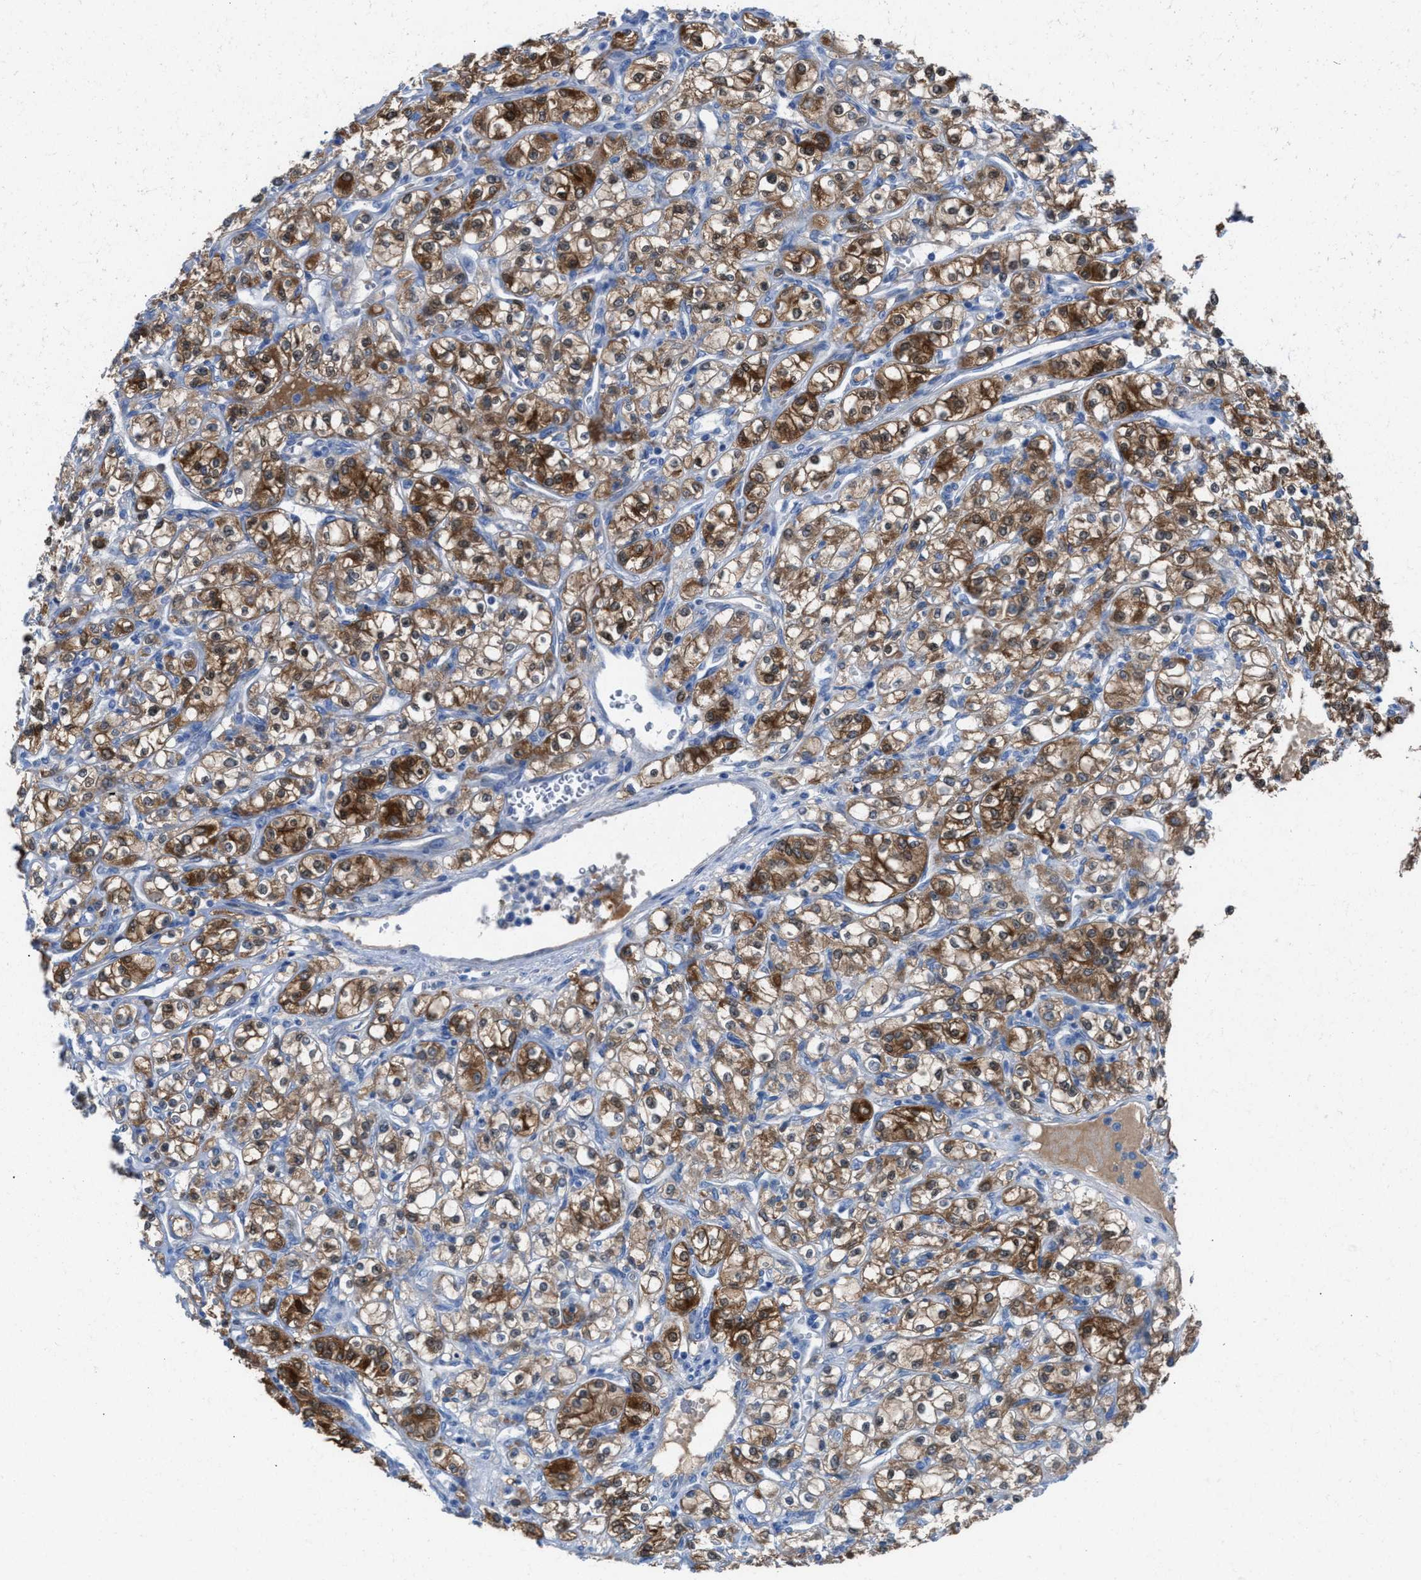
{"staining": {"intensity": "moderate", "quantity": ">75%", "location": "cytoplasmic/membranous"}, "tissue": "renal cancer", "cell_type": "Tumor cells", "image_type": "cancer", "snomed": [{"axis": "morphology", "description": "Adenocarcinoma, NOS"}, {"axis": "topography", "description": "Kidney"}], "caption": "DAB (3,3'-diaminobenzidine) immunohistochemical staining of renal cancer (adenocarcinoma) exhibits moderate cytoplasmic/membranous protein positivity in approximately >75% of tumor cells. (brown staining indicates protein expression, while blue staining denotes nuclei).", "gene": "ASPA", "patient": {"sex": "male", "age": 77}}